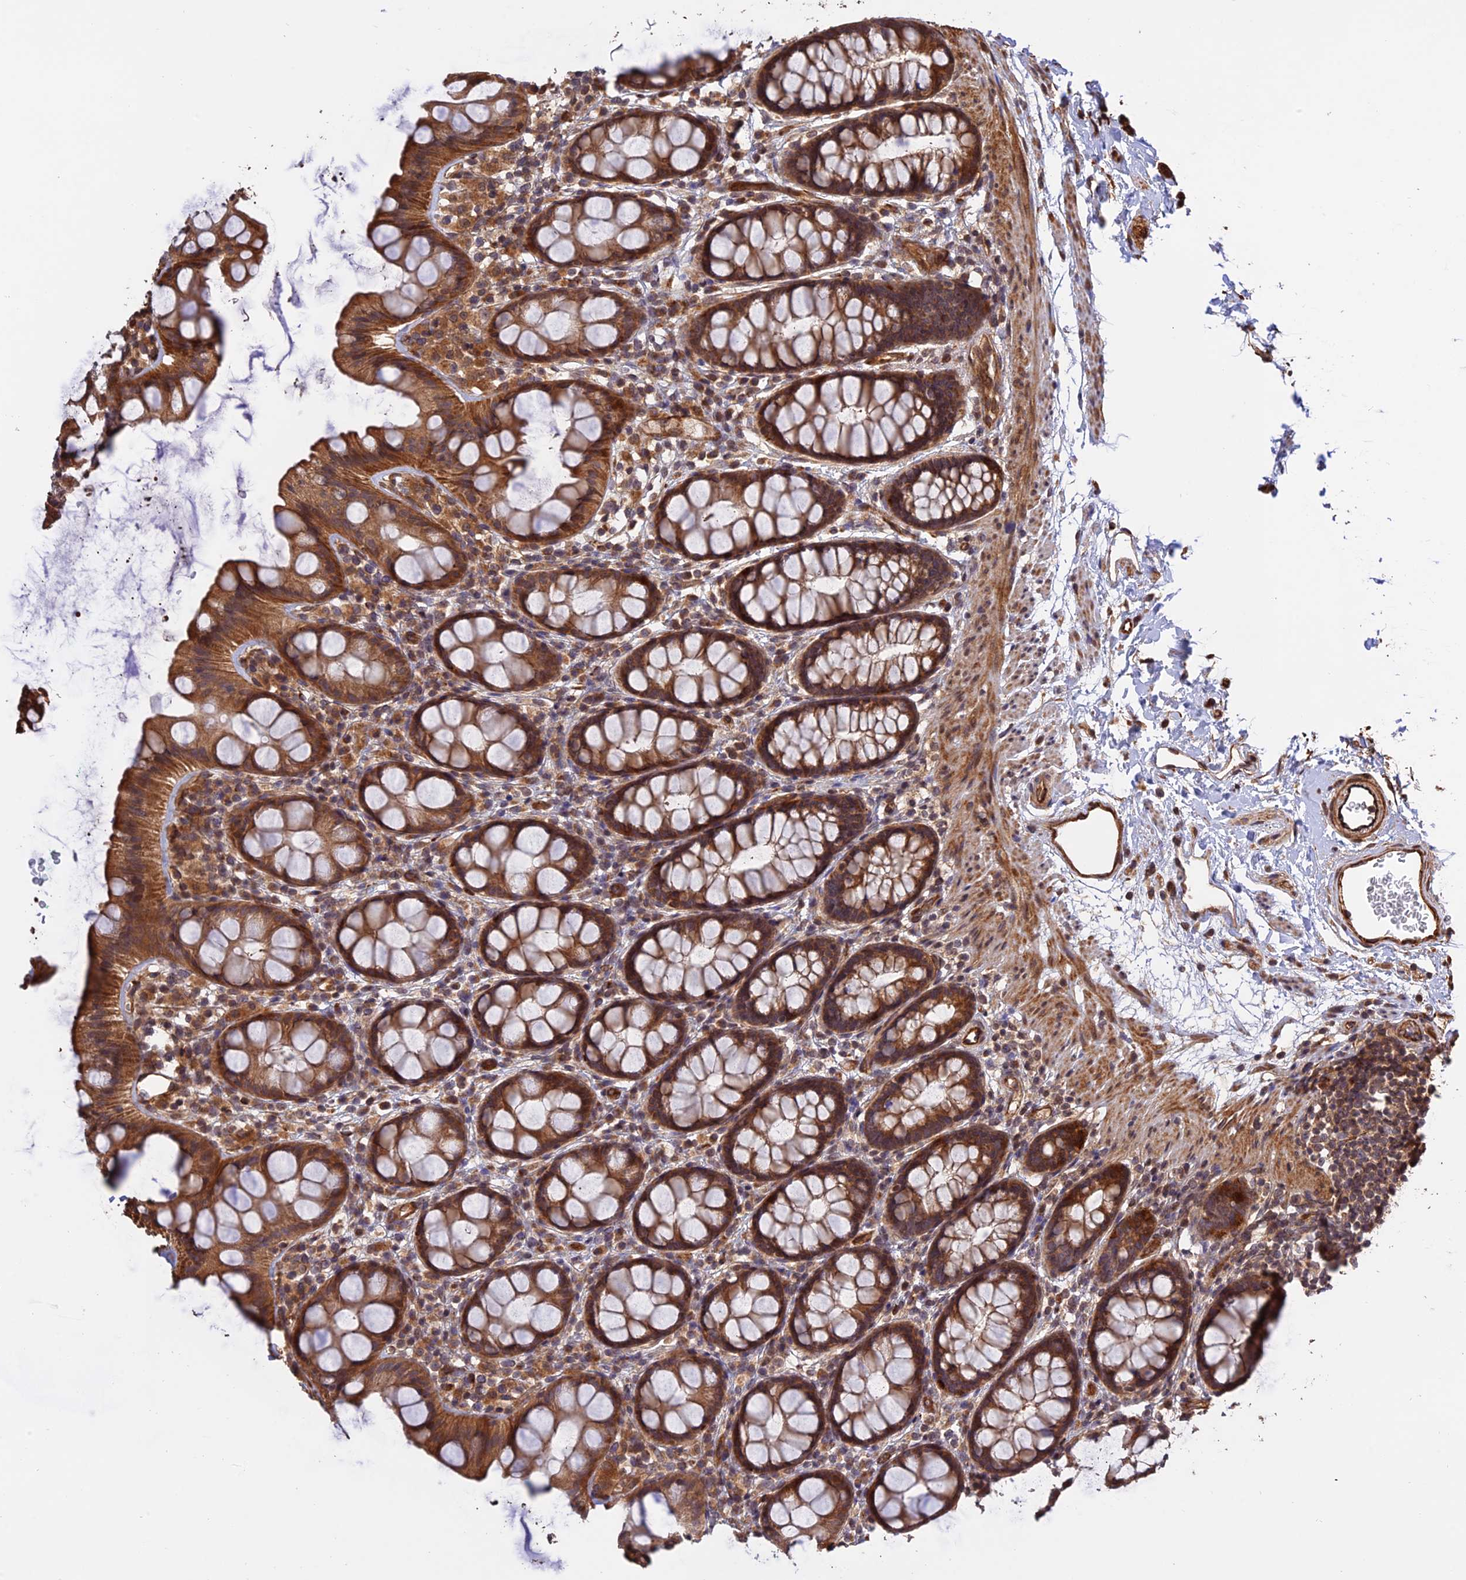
{"staining": {"intensity": "strong", "quantity": ">75%", "location": "cytoplasmic/membranous"}, "tissue": "rectum", "cell_type": "Glandular cells", "image_type": "normal", "snomed": [{"axis": "morphology", "description": "Normal tissue, NOS"}, {"axis": "topography", "description": "Rectum"}], "caption": "IHC image of benign rectum: human rectum stained using IHC exhibits high levels of strong protein expression localized specifically in the cytoplasmic/membranous of glandular cells, appearing as a cytoplasmic/membranous brown color.", "gene": "CREBL2", "patient": {"sex": "female", "age": 65}}